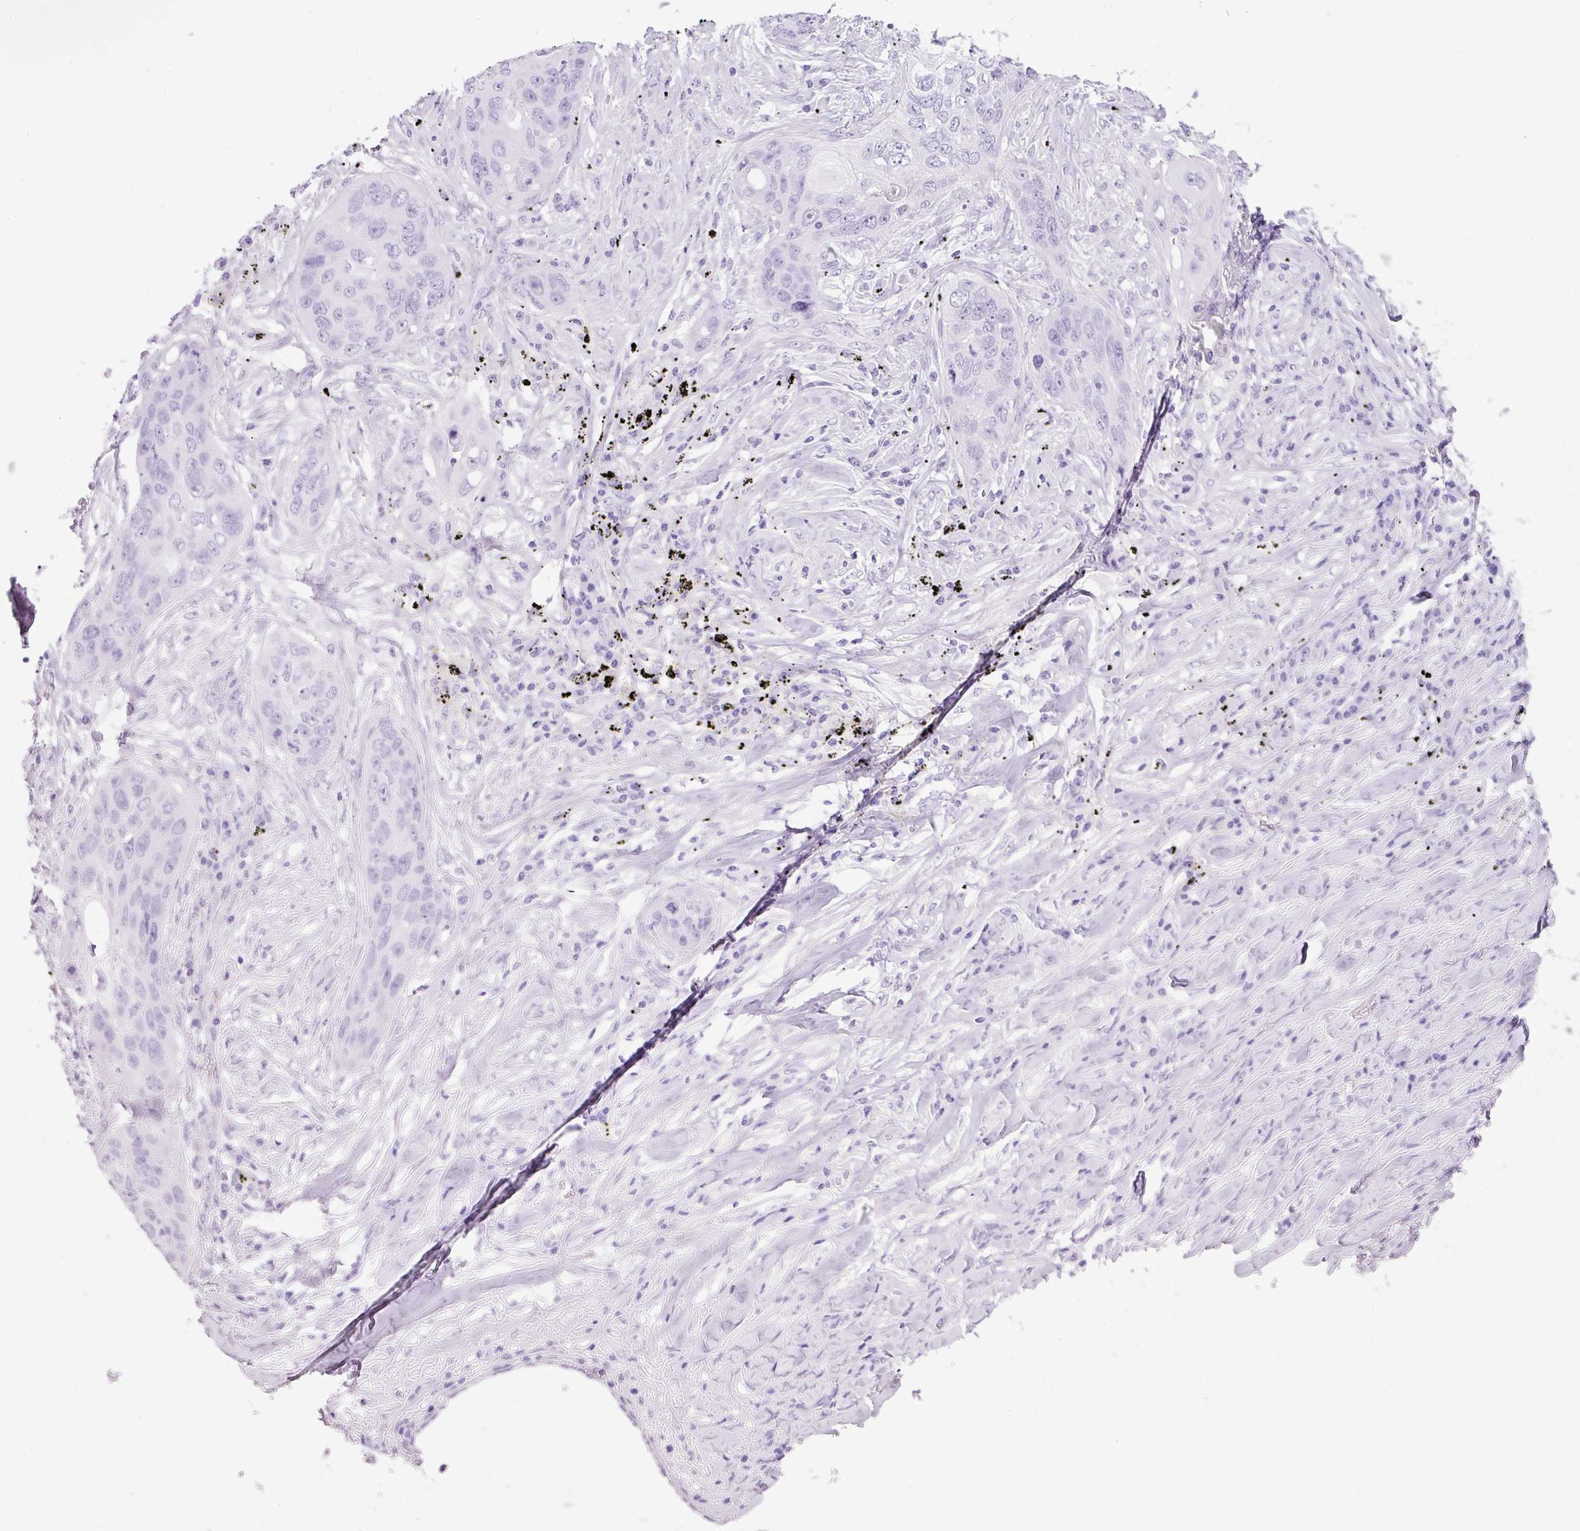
{"staining": {"intensity": "negative", "quantity": "none", "location": "none"}, "tissue": "lung cancer", "cell_type": "Tumor cells", "image_type": "cancer", "snomed": [{"axis": "morphology", "description": "Squamous cell carcinoma, NOS"}, {"axis": "topography", "description": "Lung"}], "caption": "There is no significant staining in tumor cells of lung cancer.", "gene": "TNP1", "patient": {"sex": "female", "age": 63}}